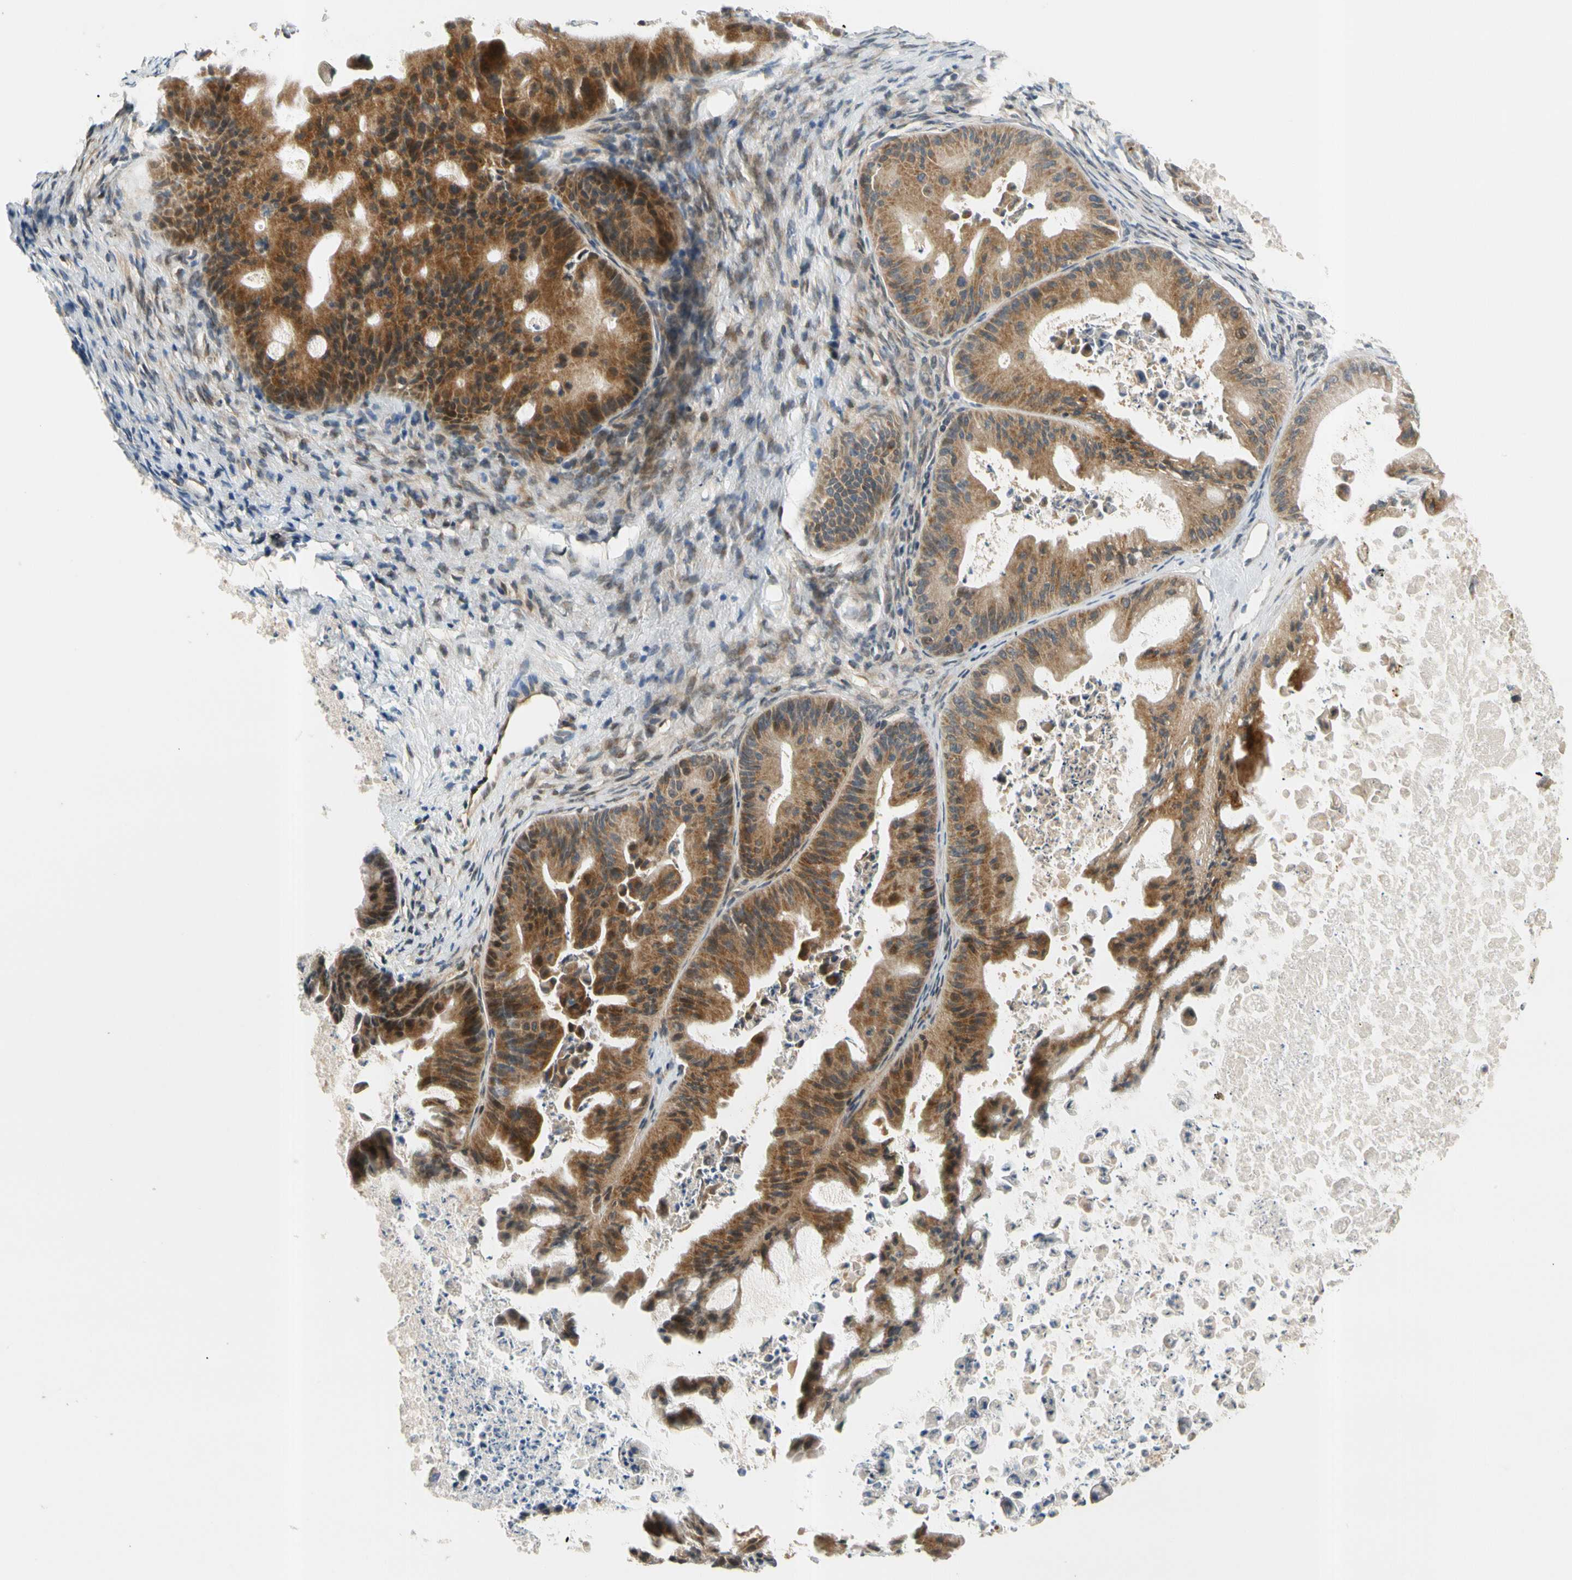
{"staining": {"intensity": "moderate", "quantity": ">75%", "location": "cytoplasmic/membranous,nuclear"}, "tissue": "ovarian cancer", "cell_type": "Tumor cells", "image_type": "cancer", "snomed": [{"axis": "morphology", "description": "Cystadenocarcinoma, mucinous, NOS"}, {"axis": "topography", "description": "Ovary"}], "caption": "The image demonstrates staining of ovarian cancer, revealing moderate cytoplasmic/membranous and nuclear protein staining (brown color) within tumor cells.", "gene": "GATD1", "patient": {"sex": "female", "age": 37}}